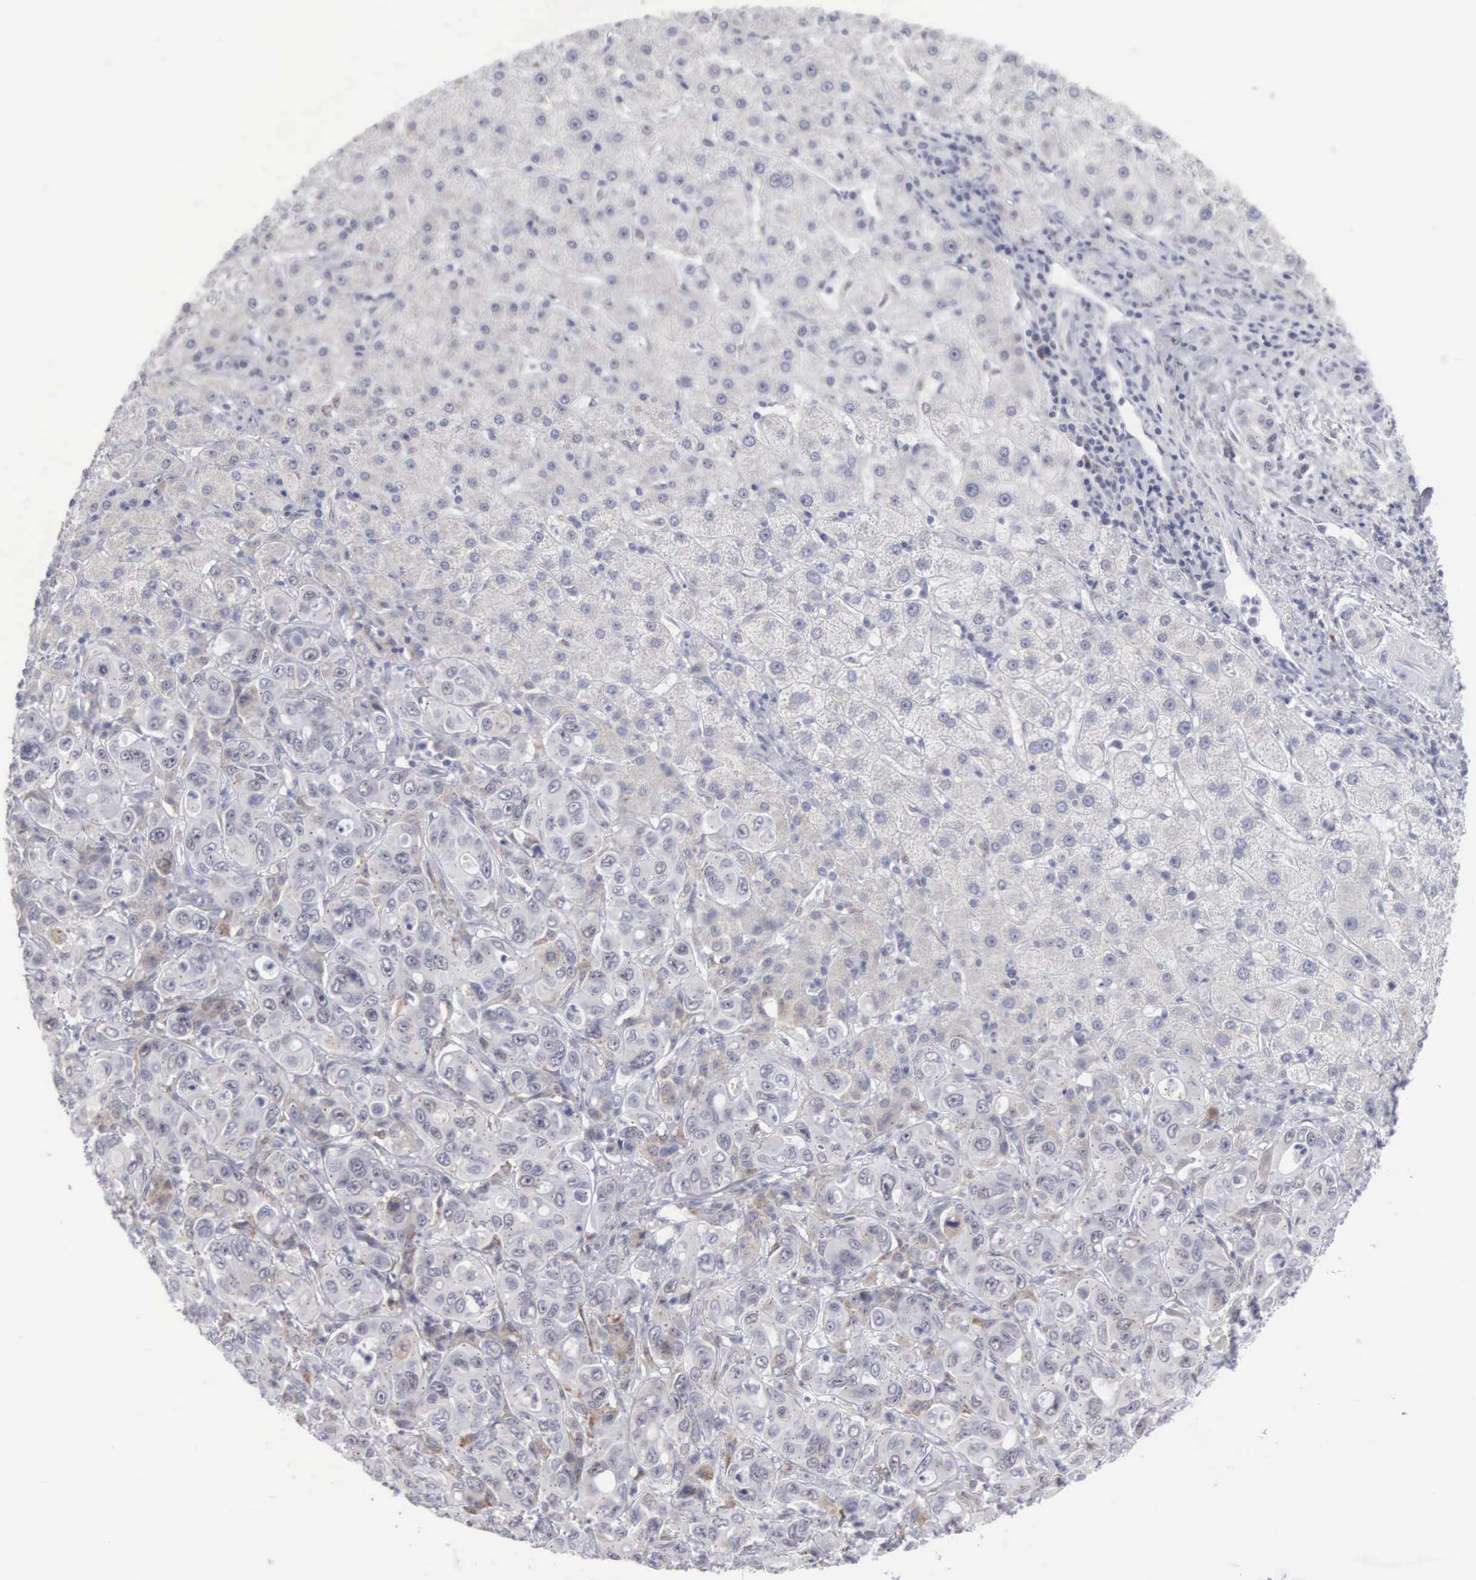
{"staining": {"intensity": "negative", "quantity": "none", "location": "none"}, "tissue": "liver cancer", "cell_type": "Tumor cells", "image_type": "cancer", "snomed": [{"axis": "morphology", "description": "Cholangiocarcinoma"}, {"axis": "topography", "description": "Liver"}], "caption": "IHC of human cholangiocarcinoma (liver) exhibits no staining in tumor cells. (IHC, brightfield microscopy, high magnification).", "gene": "MNAT1", "patient": {"sex": "female", "age": 79}}